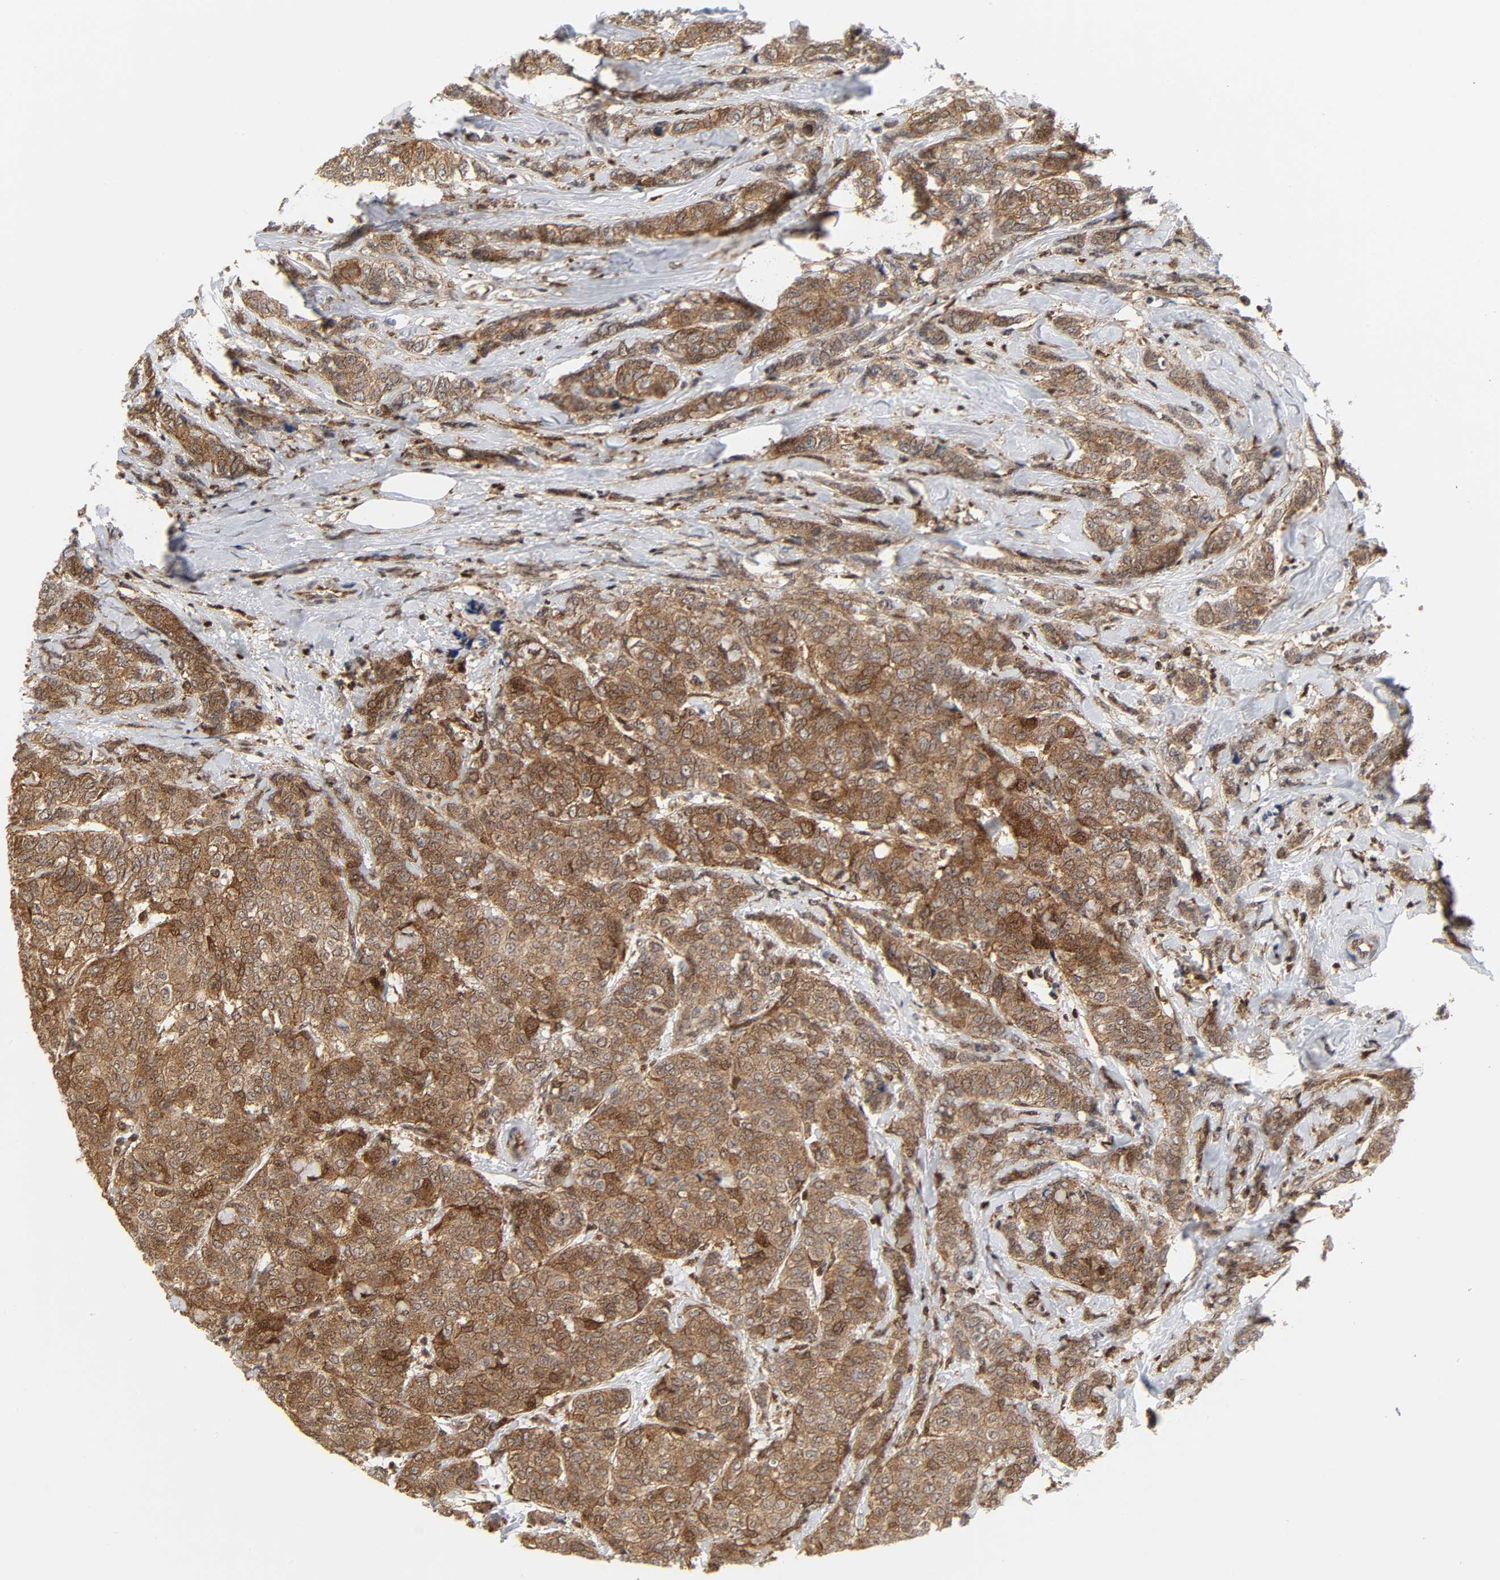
{"staining": {"intensity": "moderate", "quantity": "<25%", "location": "cytoplasmic/membranous"}, "tissue": "breast cancer", "cell_type": "Tumor cells", "image_type": "cancer", "snomed": [{"axis": "morphology", "description": "Lobular carcinoma"}, {"axis": "topography", "description": "Breast"}], "caption": "Breast cancer stained for a protein displays moderate cytoplasmic/membranous positivity in tumor cells. Ihc stains the protein in brown and the nuclei are stained blue.", "gene": "MAPK1", "patient": {"sex": "female", "age": 60}}